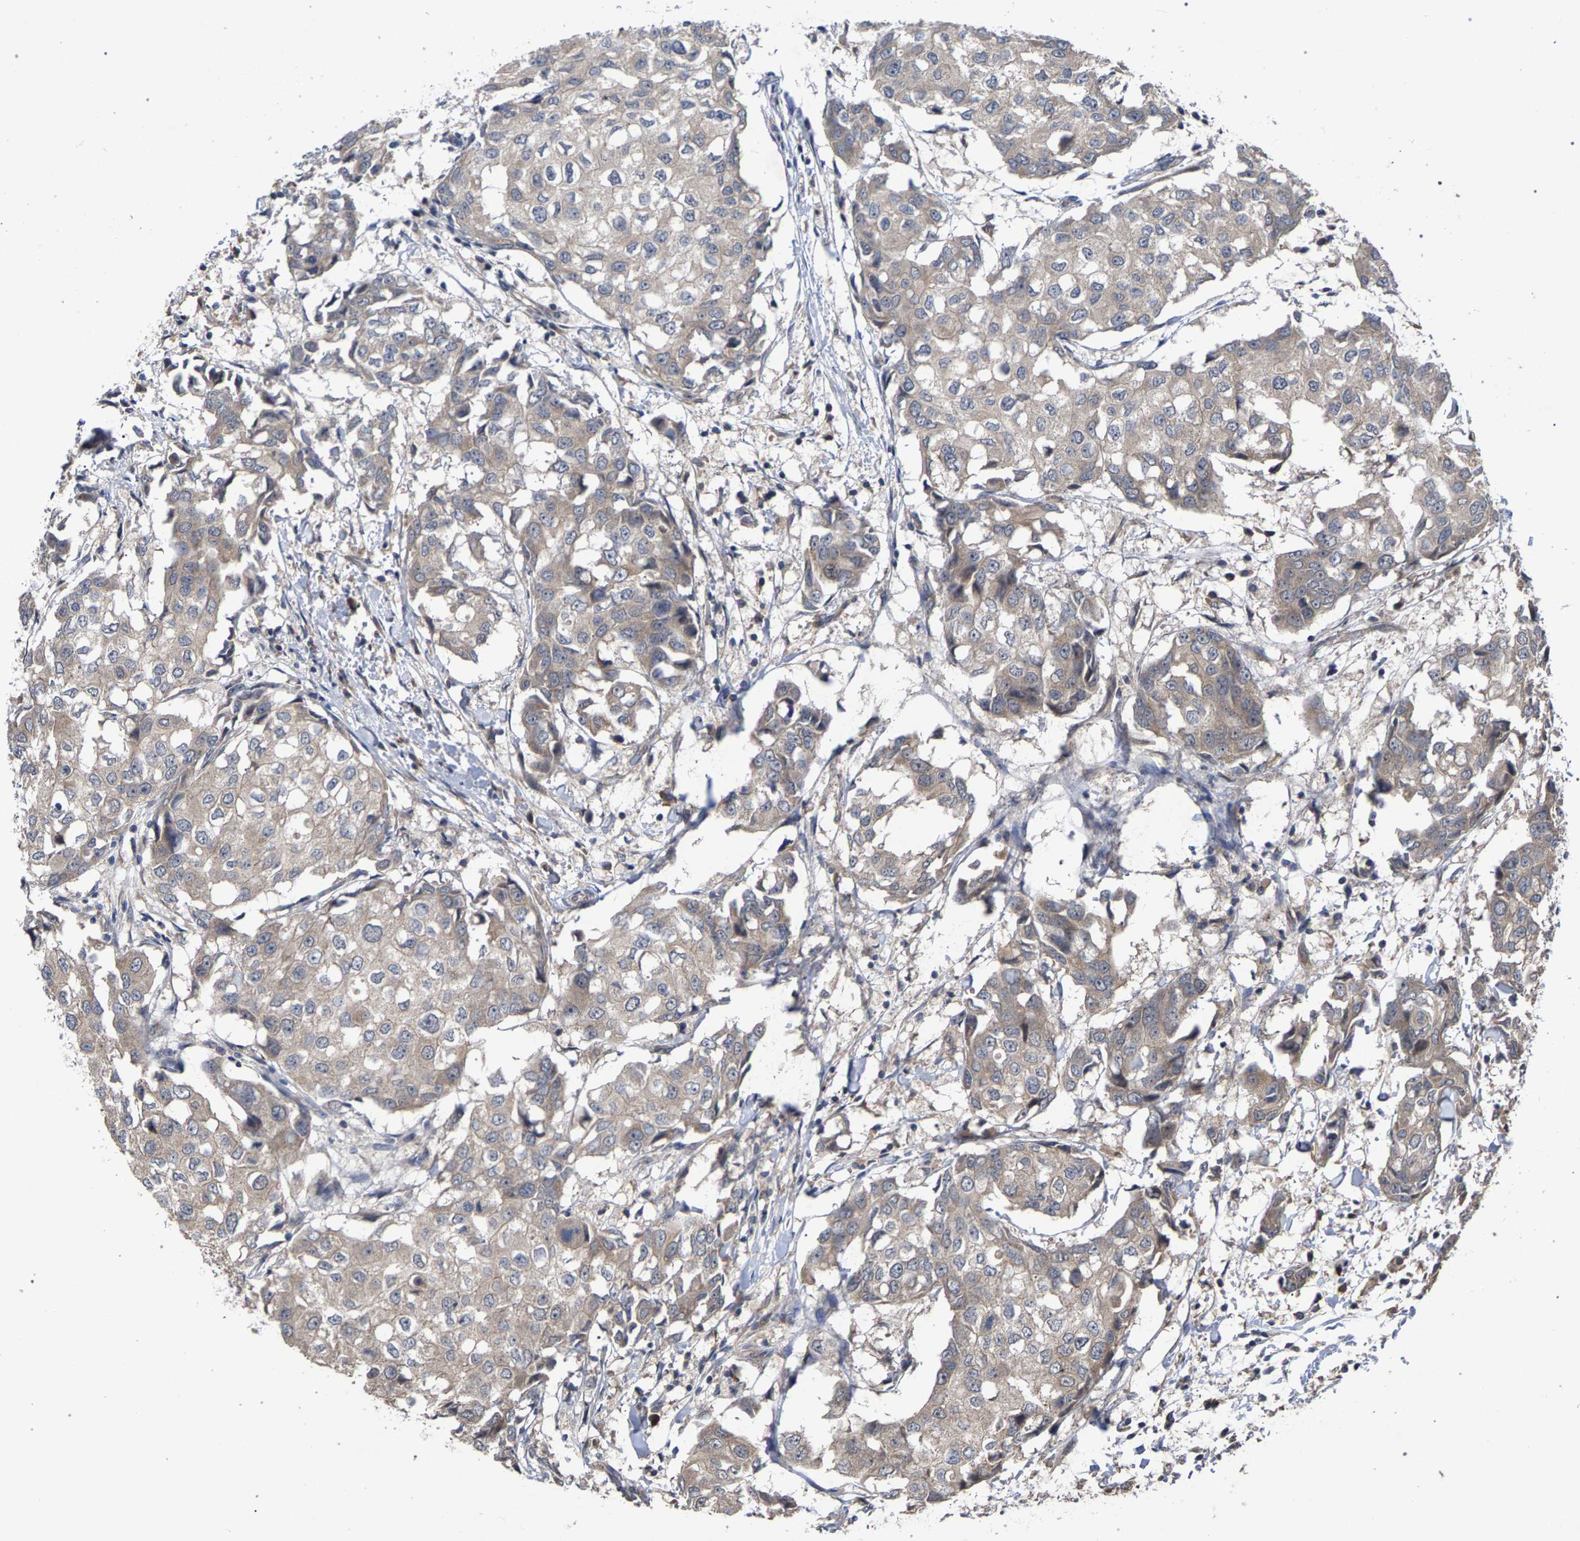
{"staining": {"intensity": "weak", "quantity": "<25%", "location": "cytoplasmic/membranous"}, "tissue": "breast cancer", "cell_type": "Tumor cells", "image_type": "cancer", "snomed": [{"axis": "morphology", "description": "Duct carcinoma"}, {"axis": "topography", "description": "Breast"}], "caption": "This is an IHC photomicrograph of intraductal carcinoma (breast). There is no expression in tumor cells.", "gene": "SLC4A4", "patient": {"sex": "female", "age": 27}}